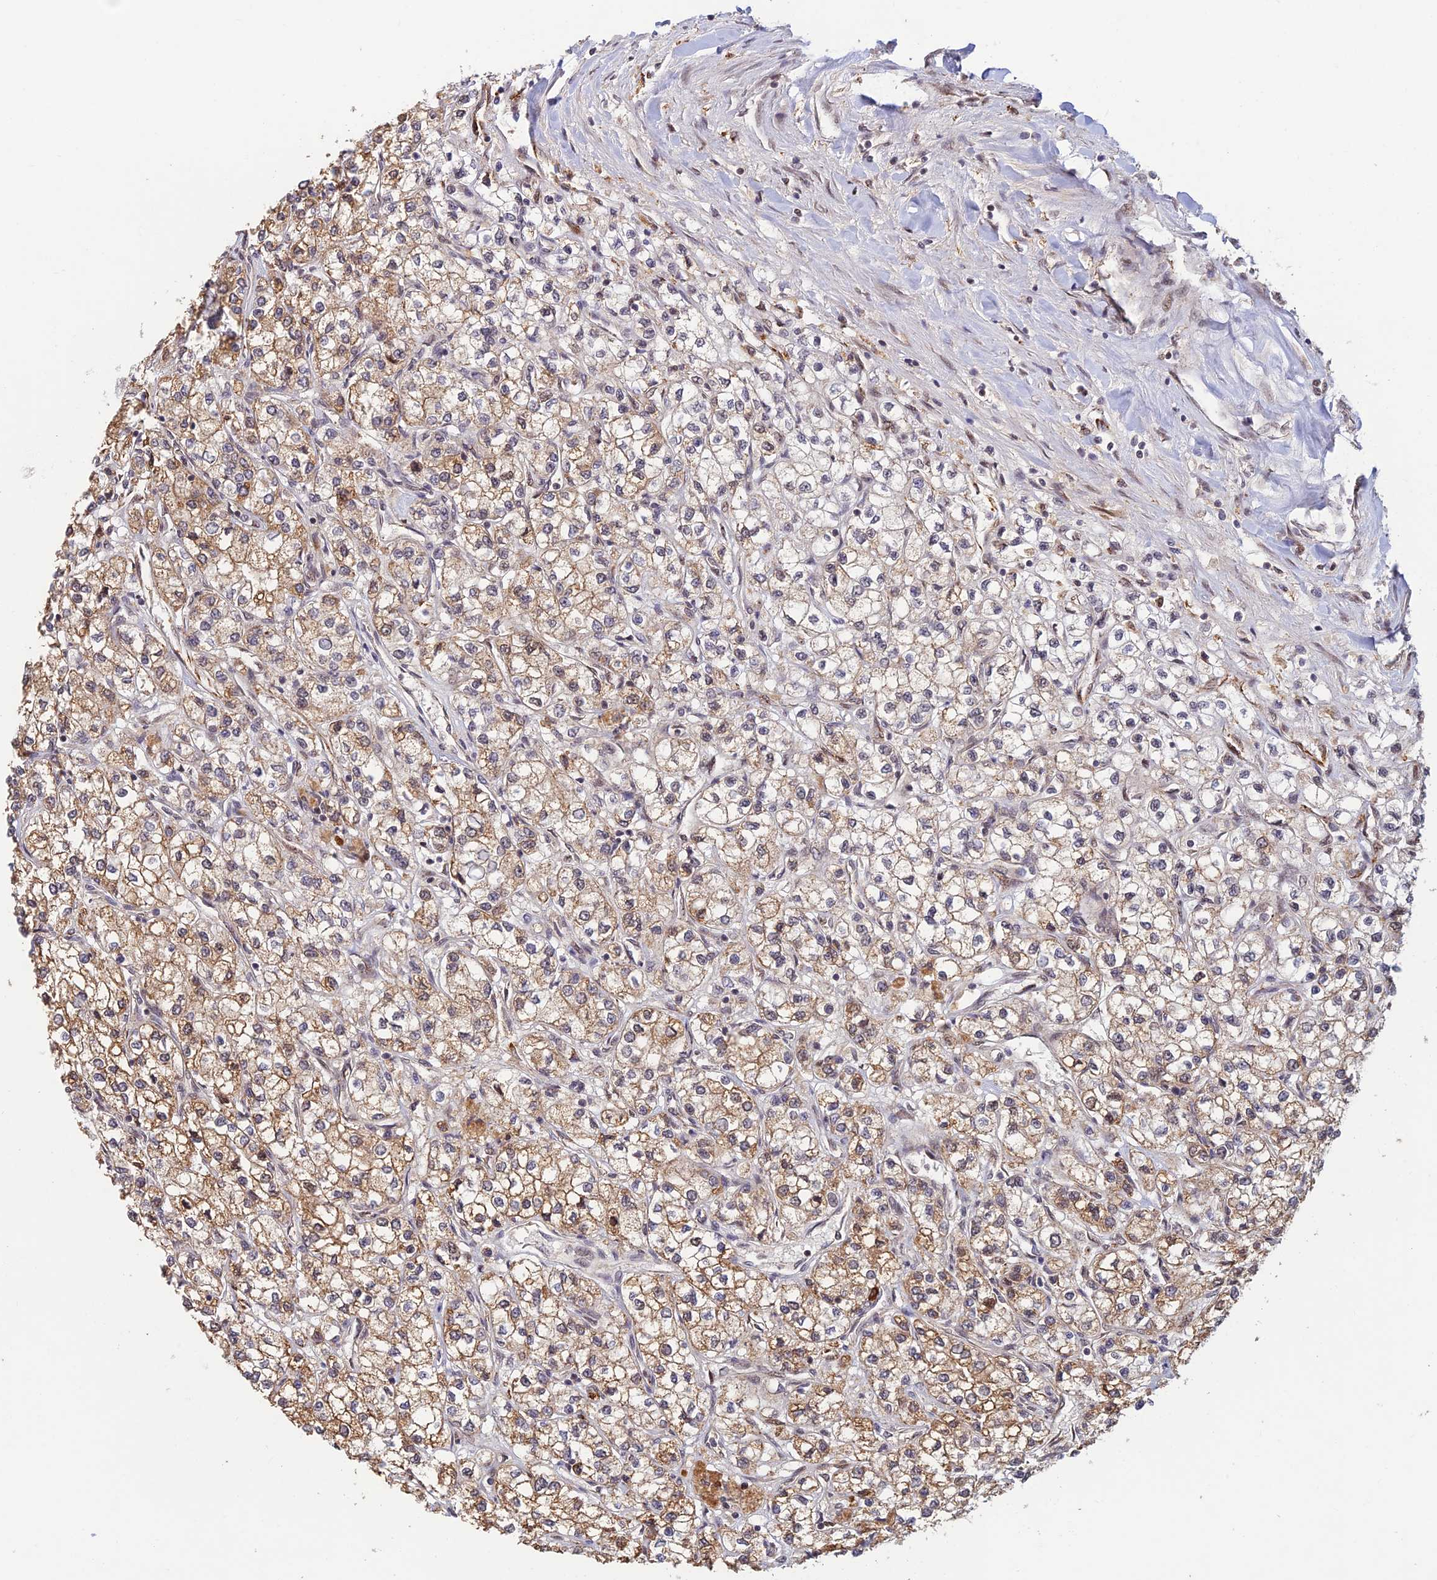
{"staining": {"intensity": "moderate", "quantity": ">75%", "location": "cytoplasmic/membranous"}, "tissue": "renal cancer", "cell_type": "Tumor cells", "image_type": "cancer", "snomed": [{"axis": "morphology", "description": "Adenocarcinoma, NOS"}, {"axis": "topography", "description": "Kidney"}], "caption": "Tumor cells demonstrate medium levels of moderate cytoplasmic/membranous expression in approximately >75% of cells in human renal adenocarcinoma.", "gene": "ZNF565", "patient": {"sex": "male", "age": 80}}